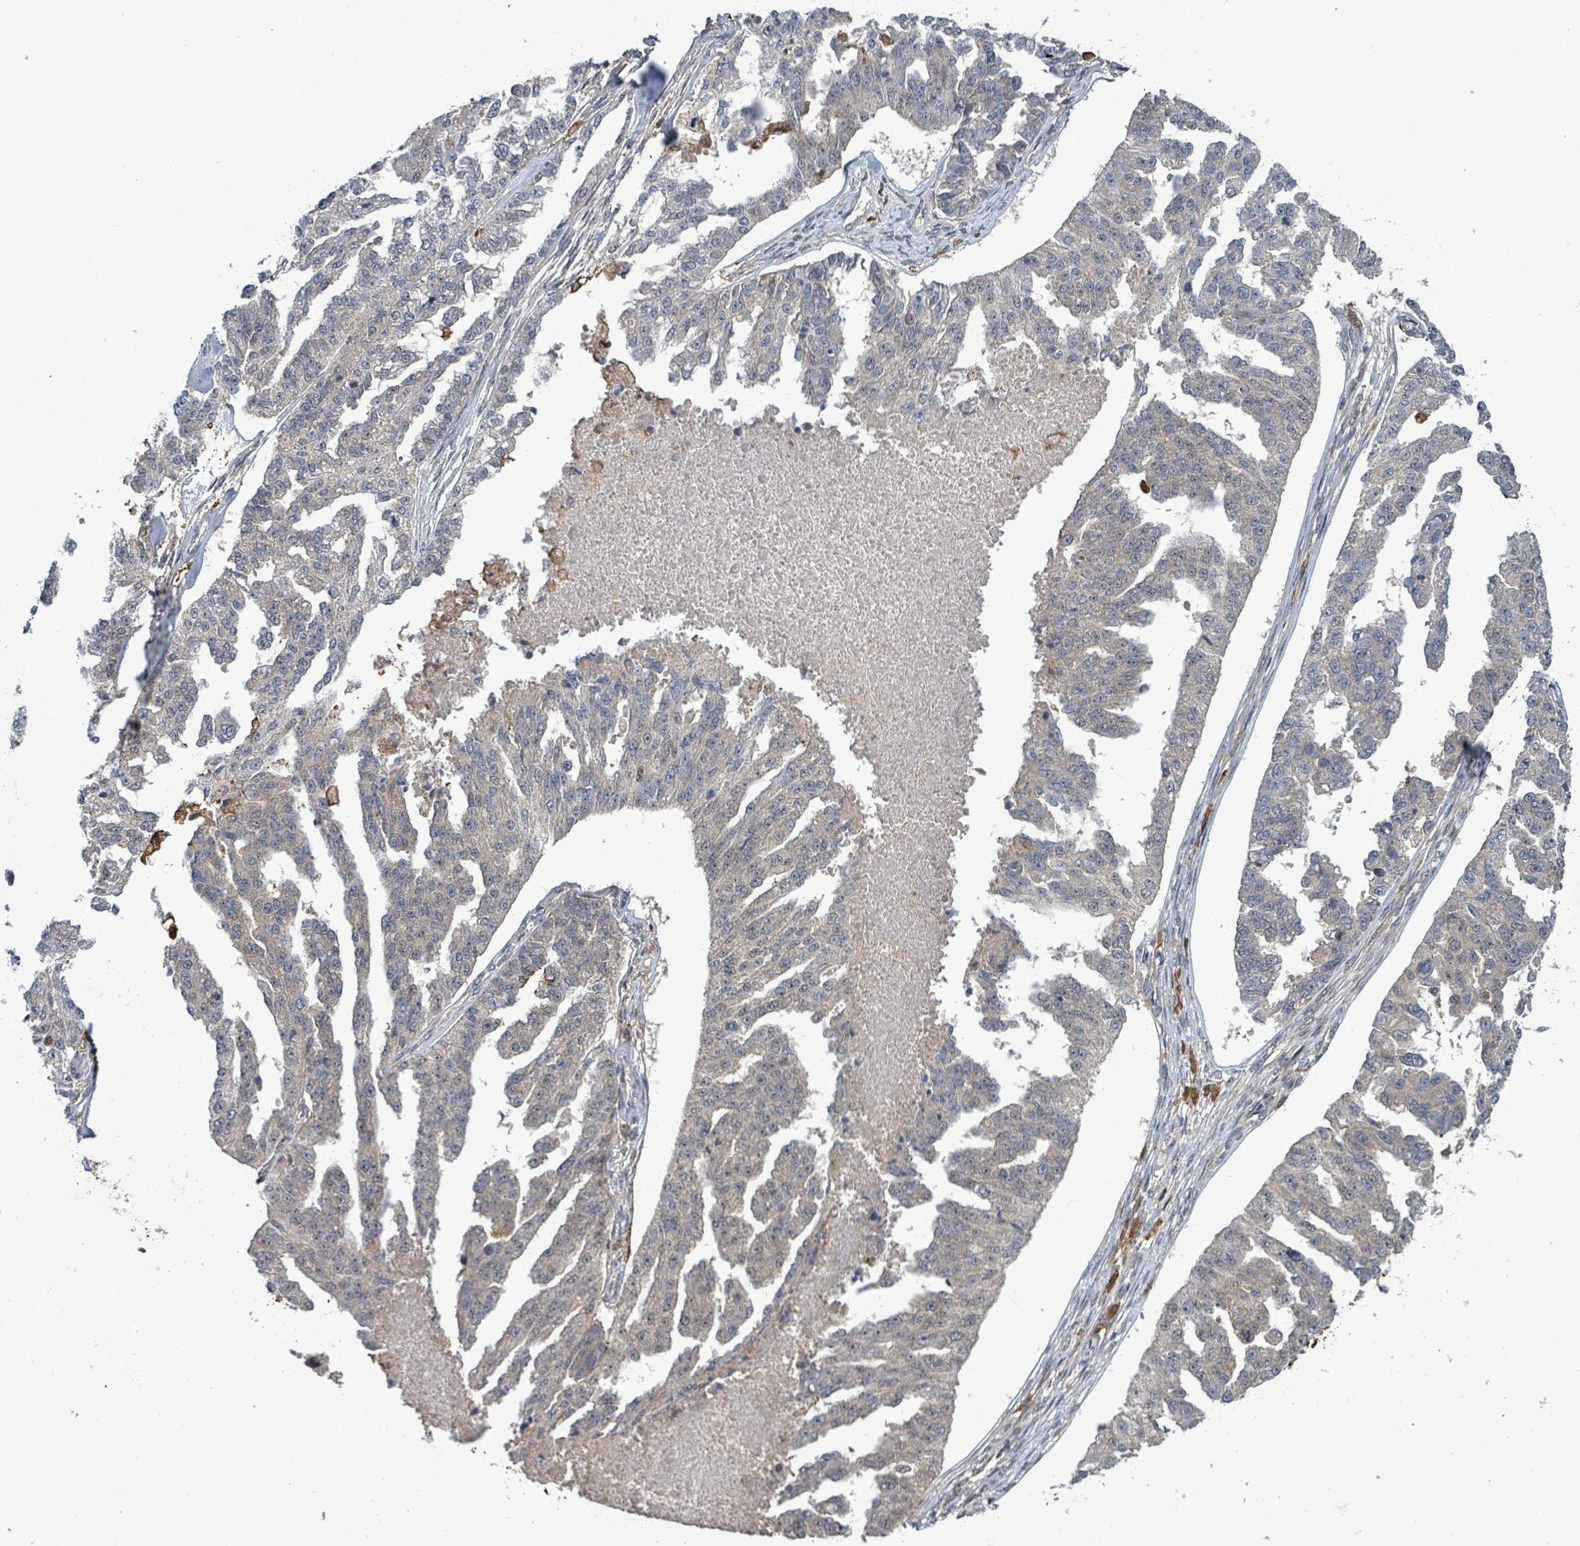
{"staining": {"intensity": "negative", "quantity": "none", "location": "none"}, "tissue": "ovarian cancer", "cell_type": "Tumor cells", "image_type": "cancer", "snomed": [{"axis": "morphology", "description": "Cystadenocarcinoma, serous, NOS"}, {"axis": "topography", "description": "Ovary"}], "caption": "Tumor cells are negative for protein expression in human serous cystadenocarcinoma (ovarian).", "gene": "FBXO6", "patient": {"sex": "female", "age": 58}}